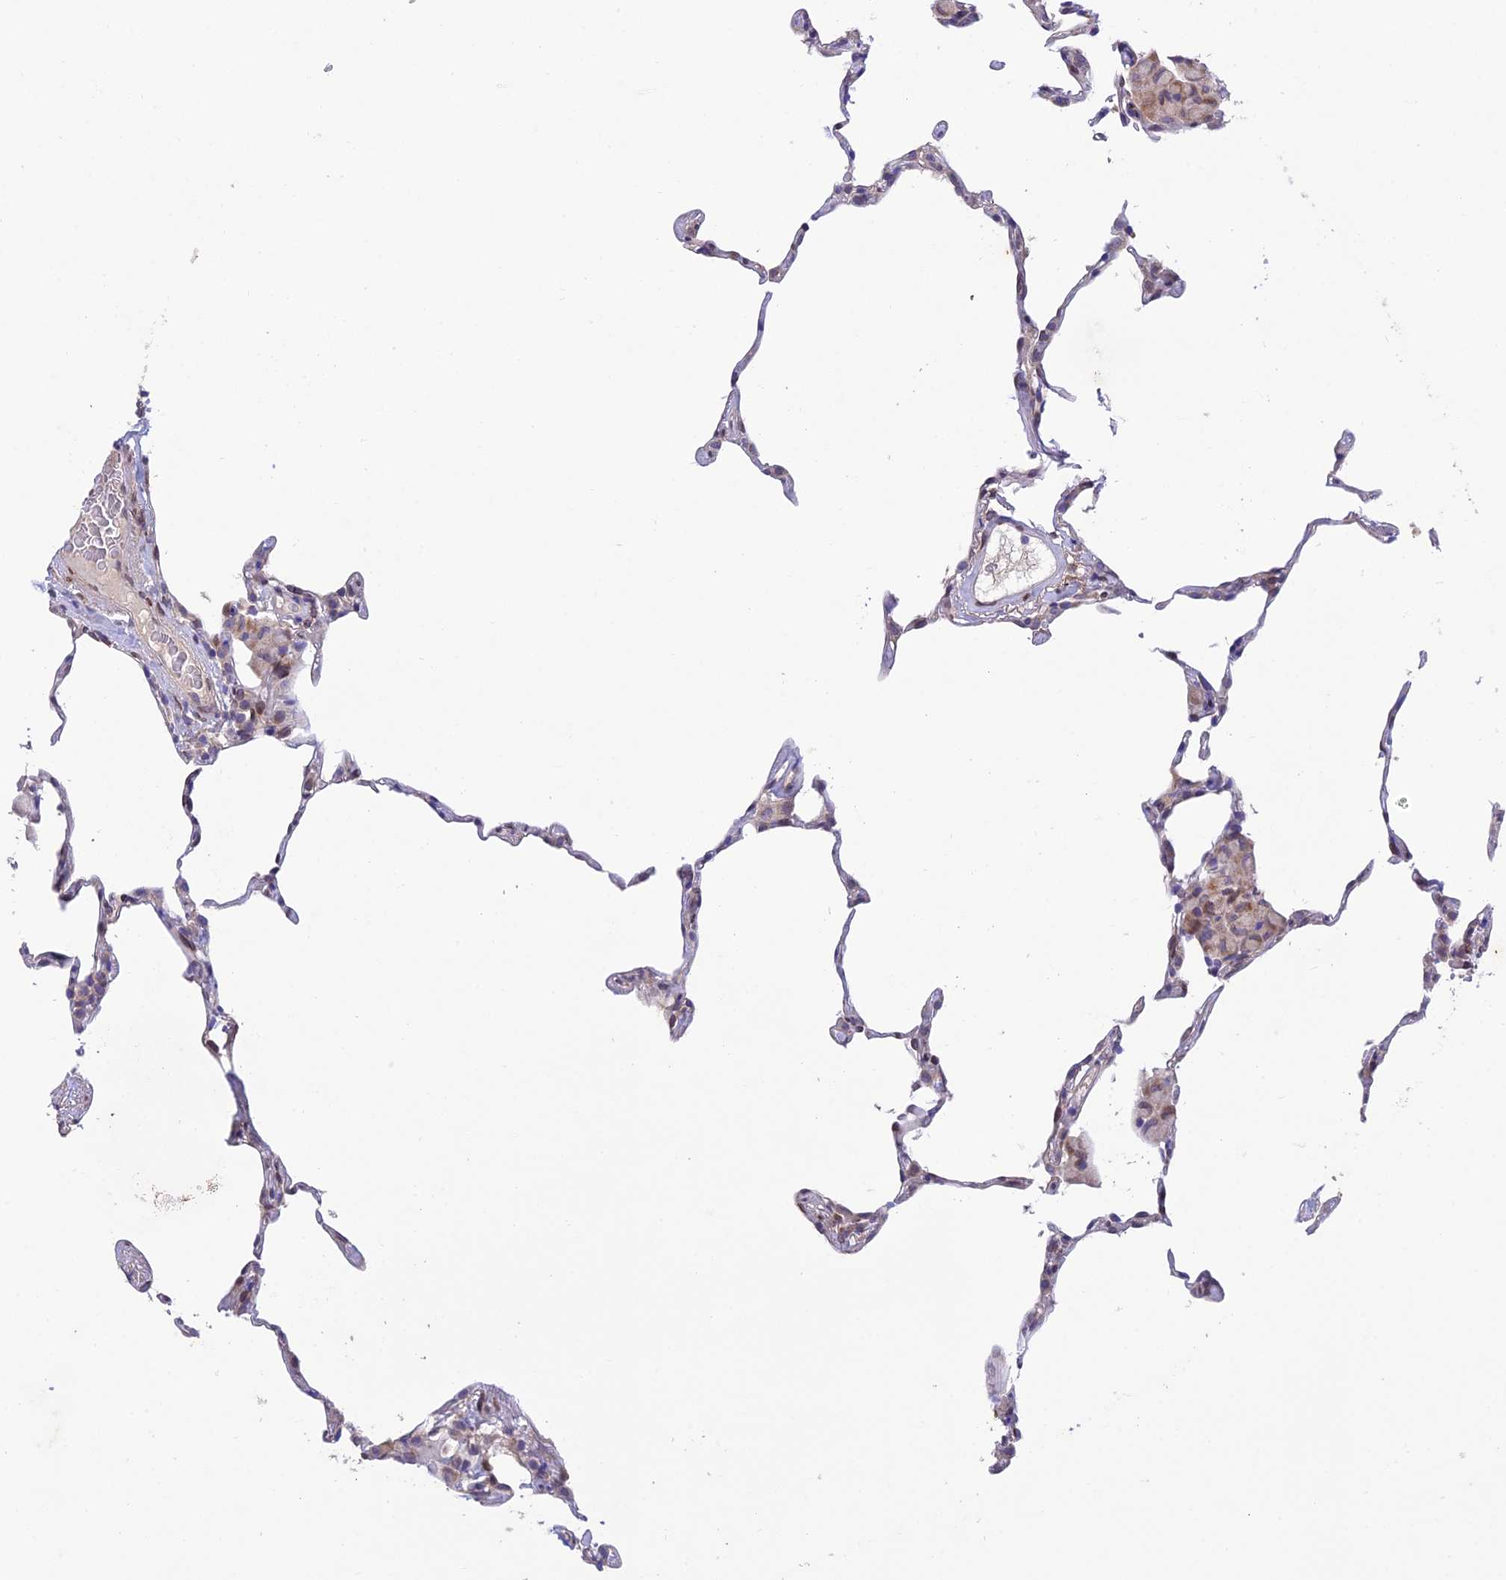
{"staining": {"intensity": "moderate", "quantity": "<25%", "location": "nuclear"}, "tissue": "lung", "cell_type": "Alveolar cells", "image_type": "normal", "snomed": [{"axis": "morphology", "description": "Normal tissue, NOS"}, {"axis": "topography", "description": "Lung"}], "caption": "A brown stain shows moderate nuclear expression of a protein in alveolar cells of benign human lung. (DAB (3,3'-diaminobenzidine) IHC with brightfield microscopy, high magnification).", "gene": "MGAT2", "patient": {"sex": "female", "age": 57}}